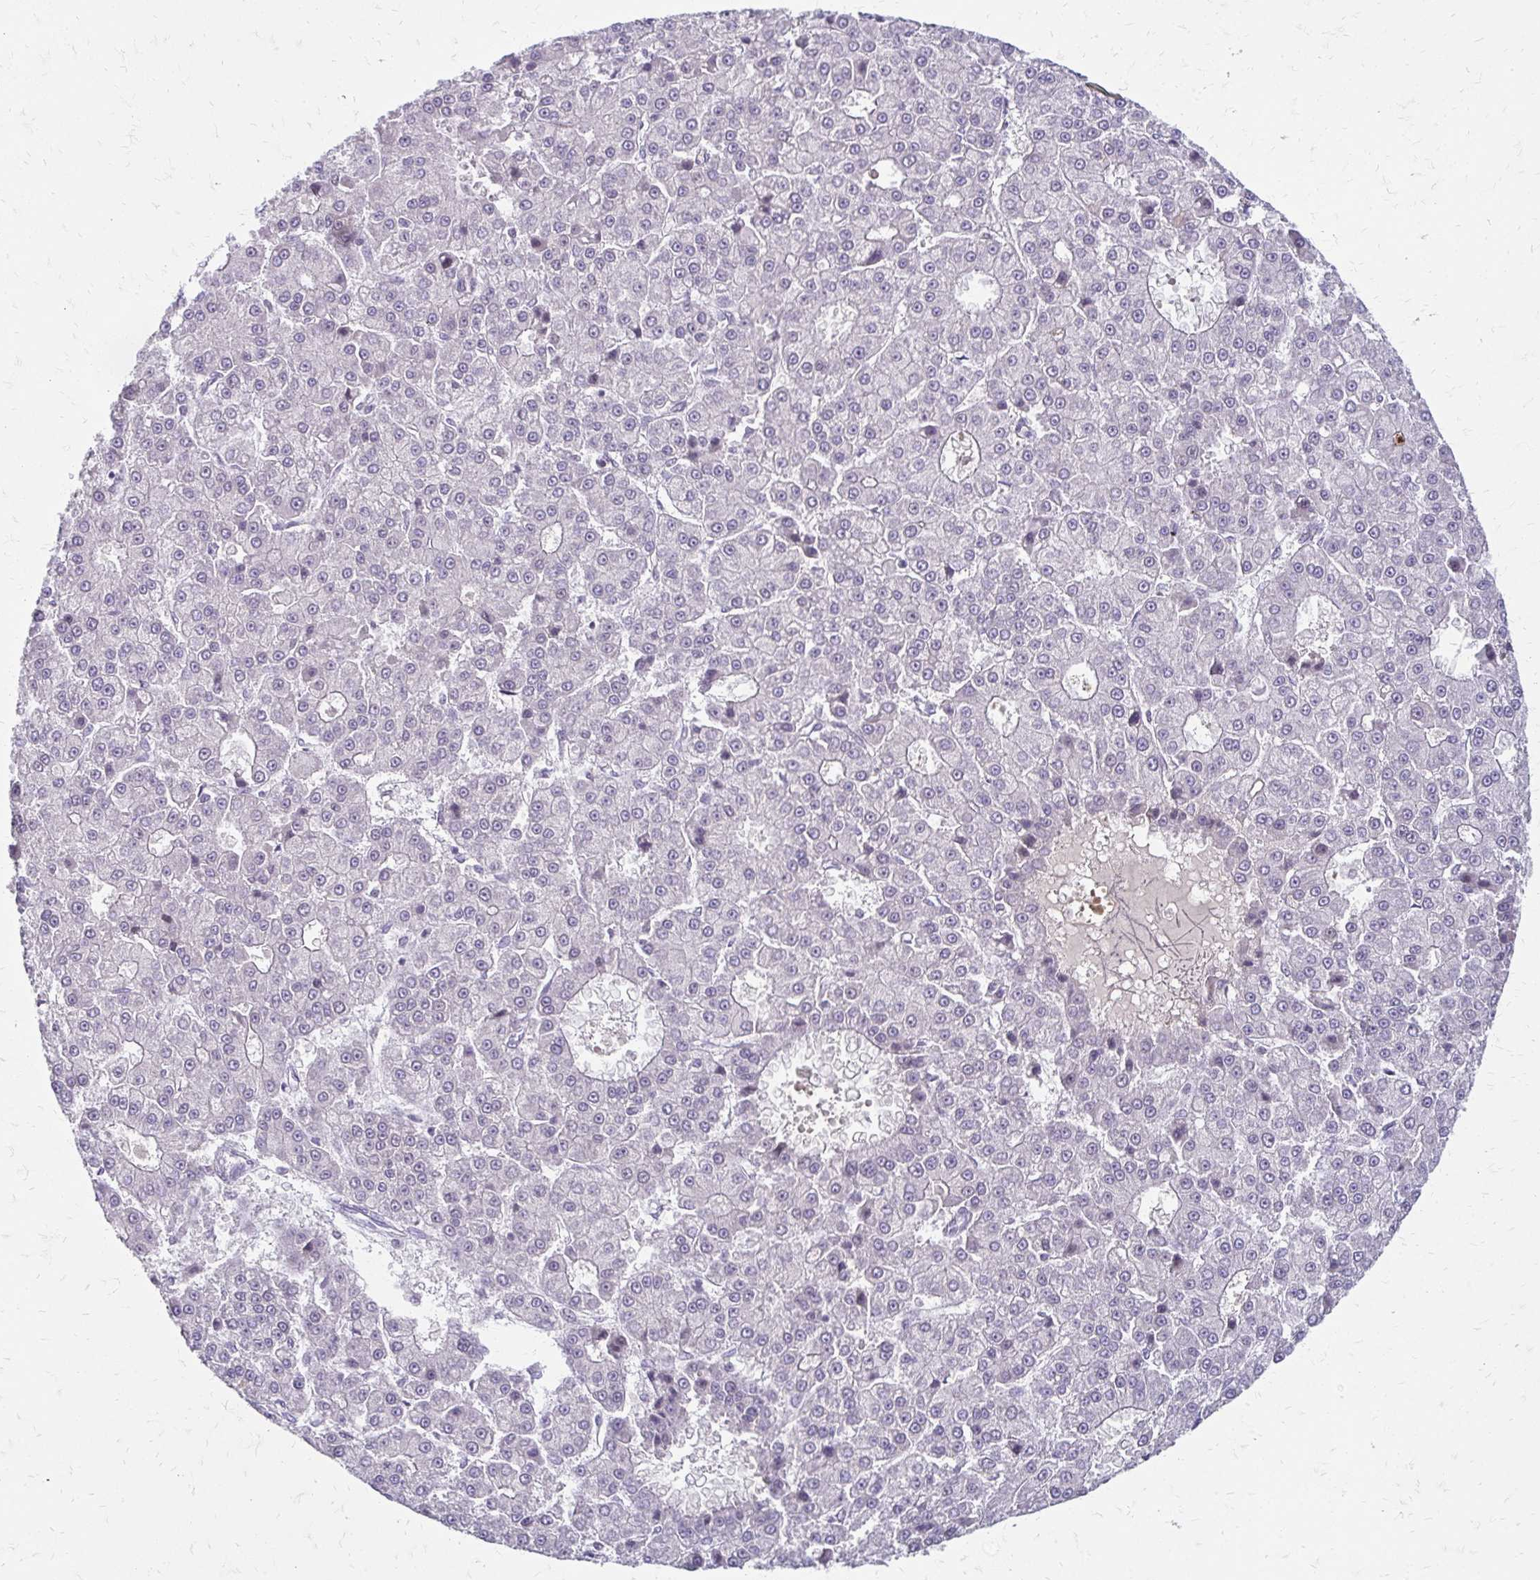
{"staining": {"intensity": "negative", "quantity": "none", "location": "none"}, "tissue": "liver cancer", "cell_type": "Tumor cells", "image_type": "cancer", "snomed": [{"axis": "morphology", "description": "Carcinoma, Hepatocellular, NOS"}, {"axis": "topography", "description": "Liver"}], "caption": "This is an IHC micrograph of human liver cancer (hepatocellular carcinoma). There is no staining in tumor cells.", "gene": "EED", "patient": {"sex": "male", "age": 70}}